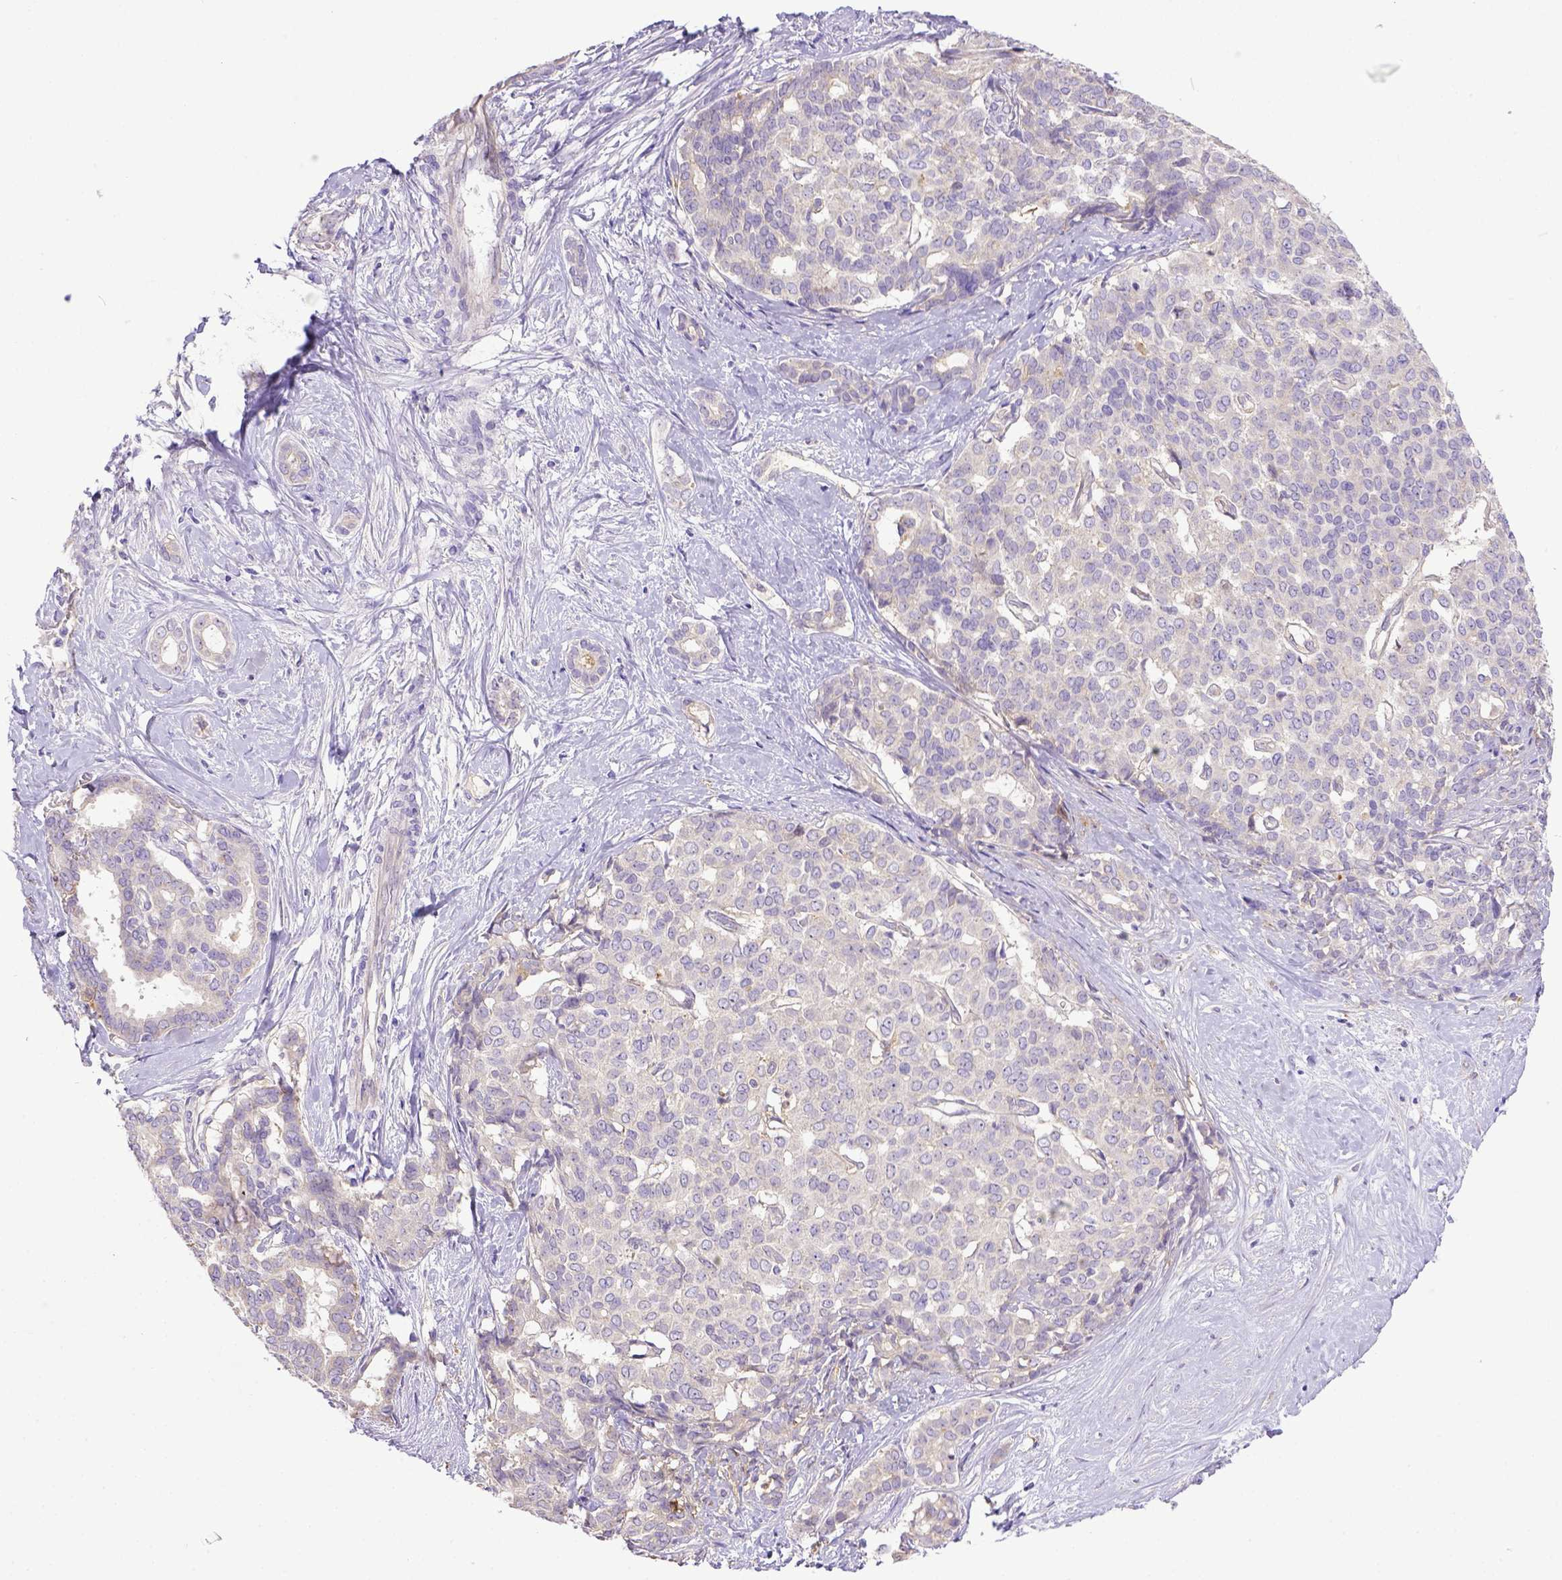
{"staining": {"intensity": "negative", "quantity": "none", "location": "none"}, "tissue": "liver cancer", "cell_type": "Tumor cells", "image_type": "cancer", "snomed": [{"axis": "morphology", "description": "Cholangiocarcinoma"}, {"axis": "topography", "description": "Liver"}], "caption": "Histopathology image shows no significant protein expression in tumor cells of liver cholangiocarcinoma.", "gene": "CD40", "patient": {"sex": "female", "age": 47}}